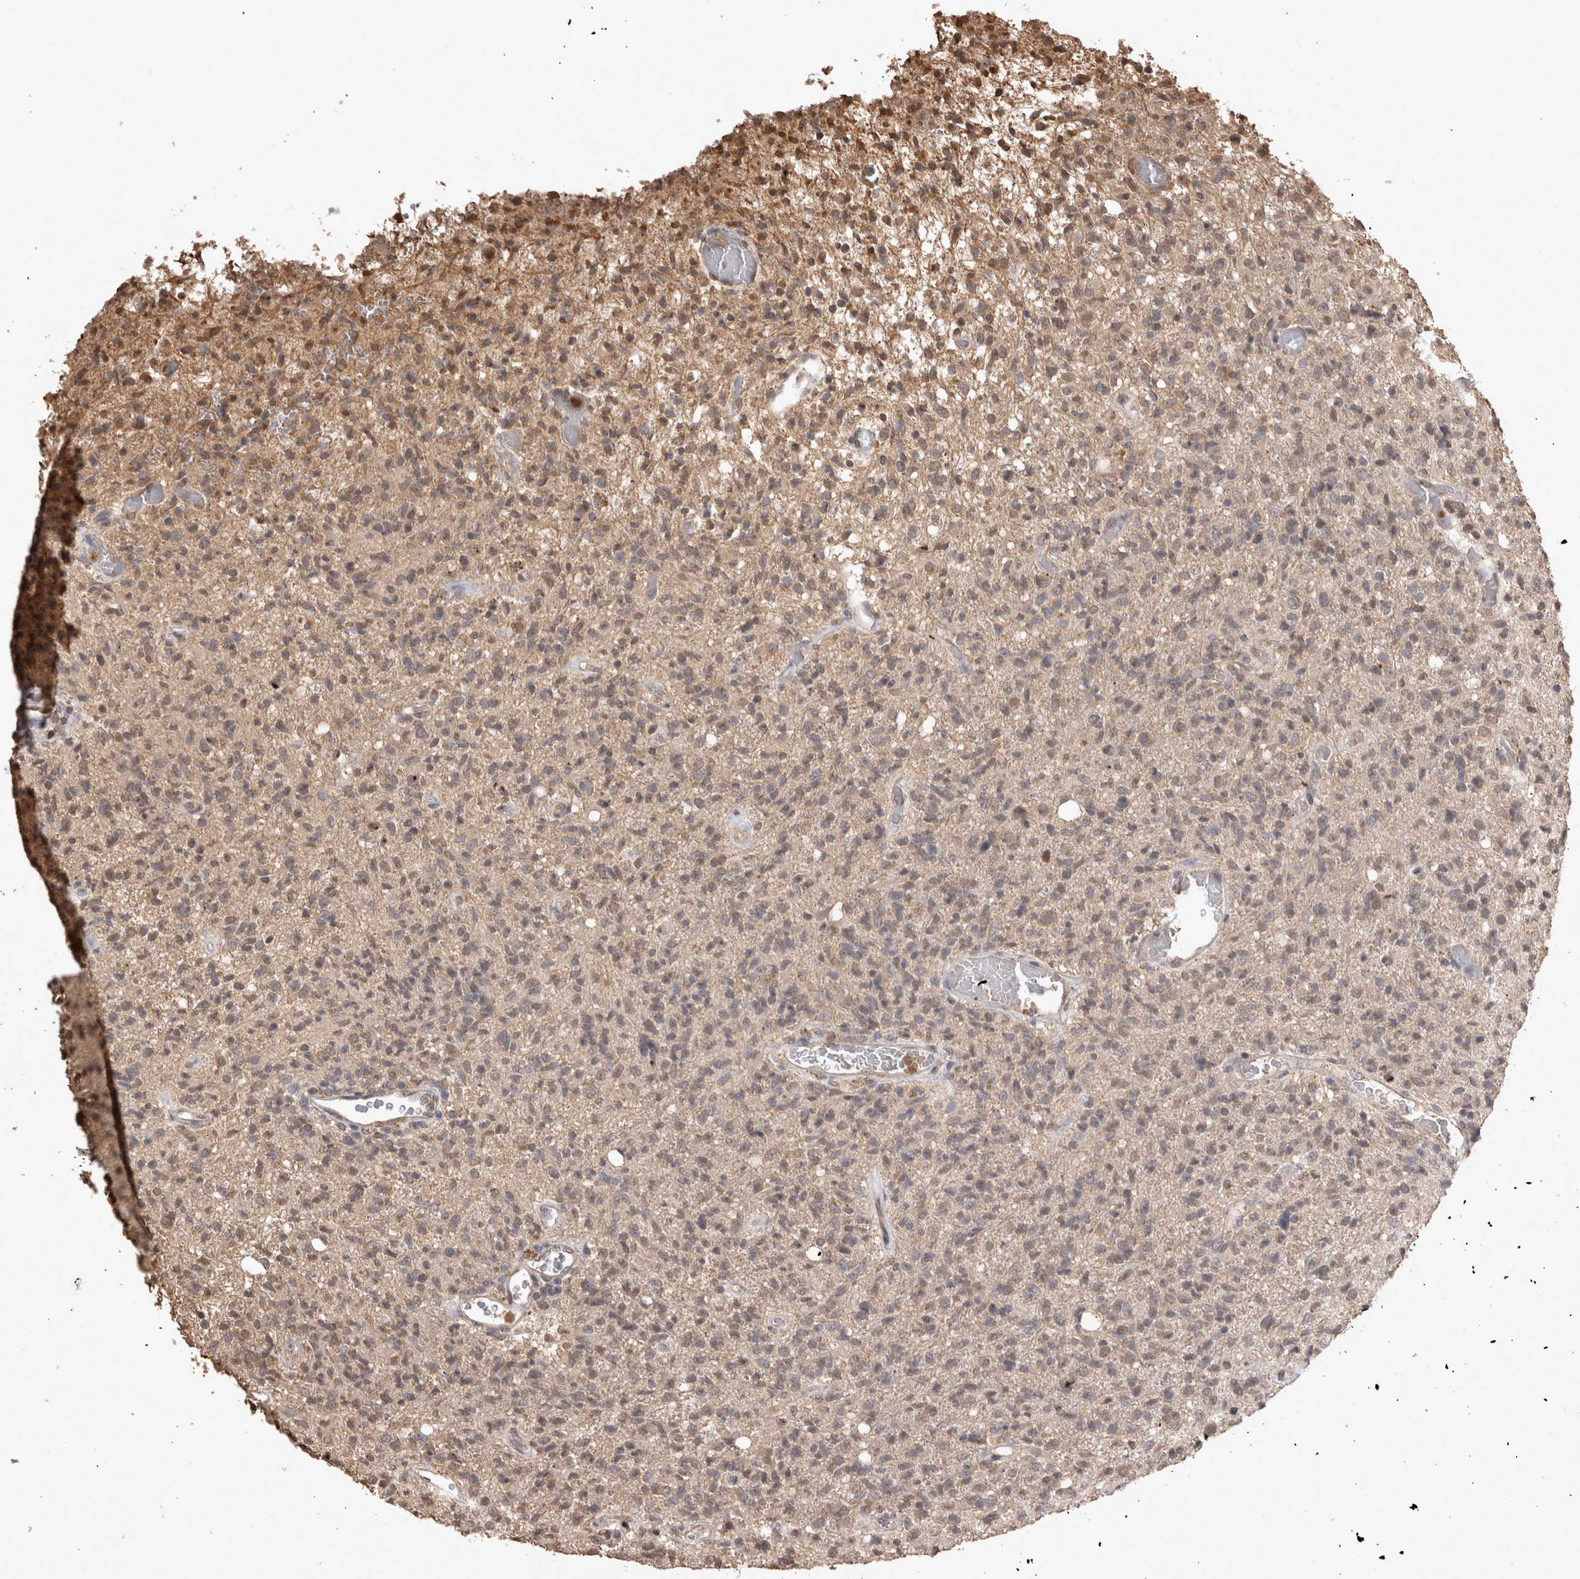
{"staining": {"intensity": "weak", "quantity": "25%-75%", "location": "cytoplasmic/membranous"}, "tissue": "glioma", "cell_type": "Tumor cells", "image_type": "cancer", "snomed": [{"axis": "morphology", "description": "Glioma, malignant, High grade"}, {"axis": "topography", "description": "Brain"}], "caption": "A photomicrograph showing weak cytoplasmic/membranous staining in approximately 25%-75% of tumor cells in malignant glioma (high-grade), as visualized by brown immunohistochemical staining.", "gene": "SOCS5", "patient": {"sex": "female", "age": 57}}